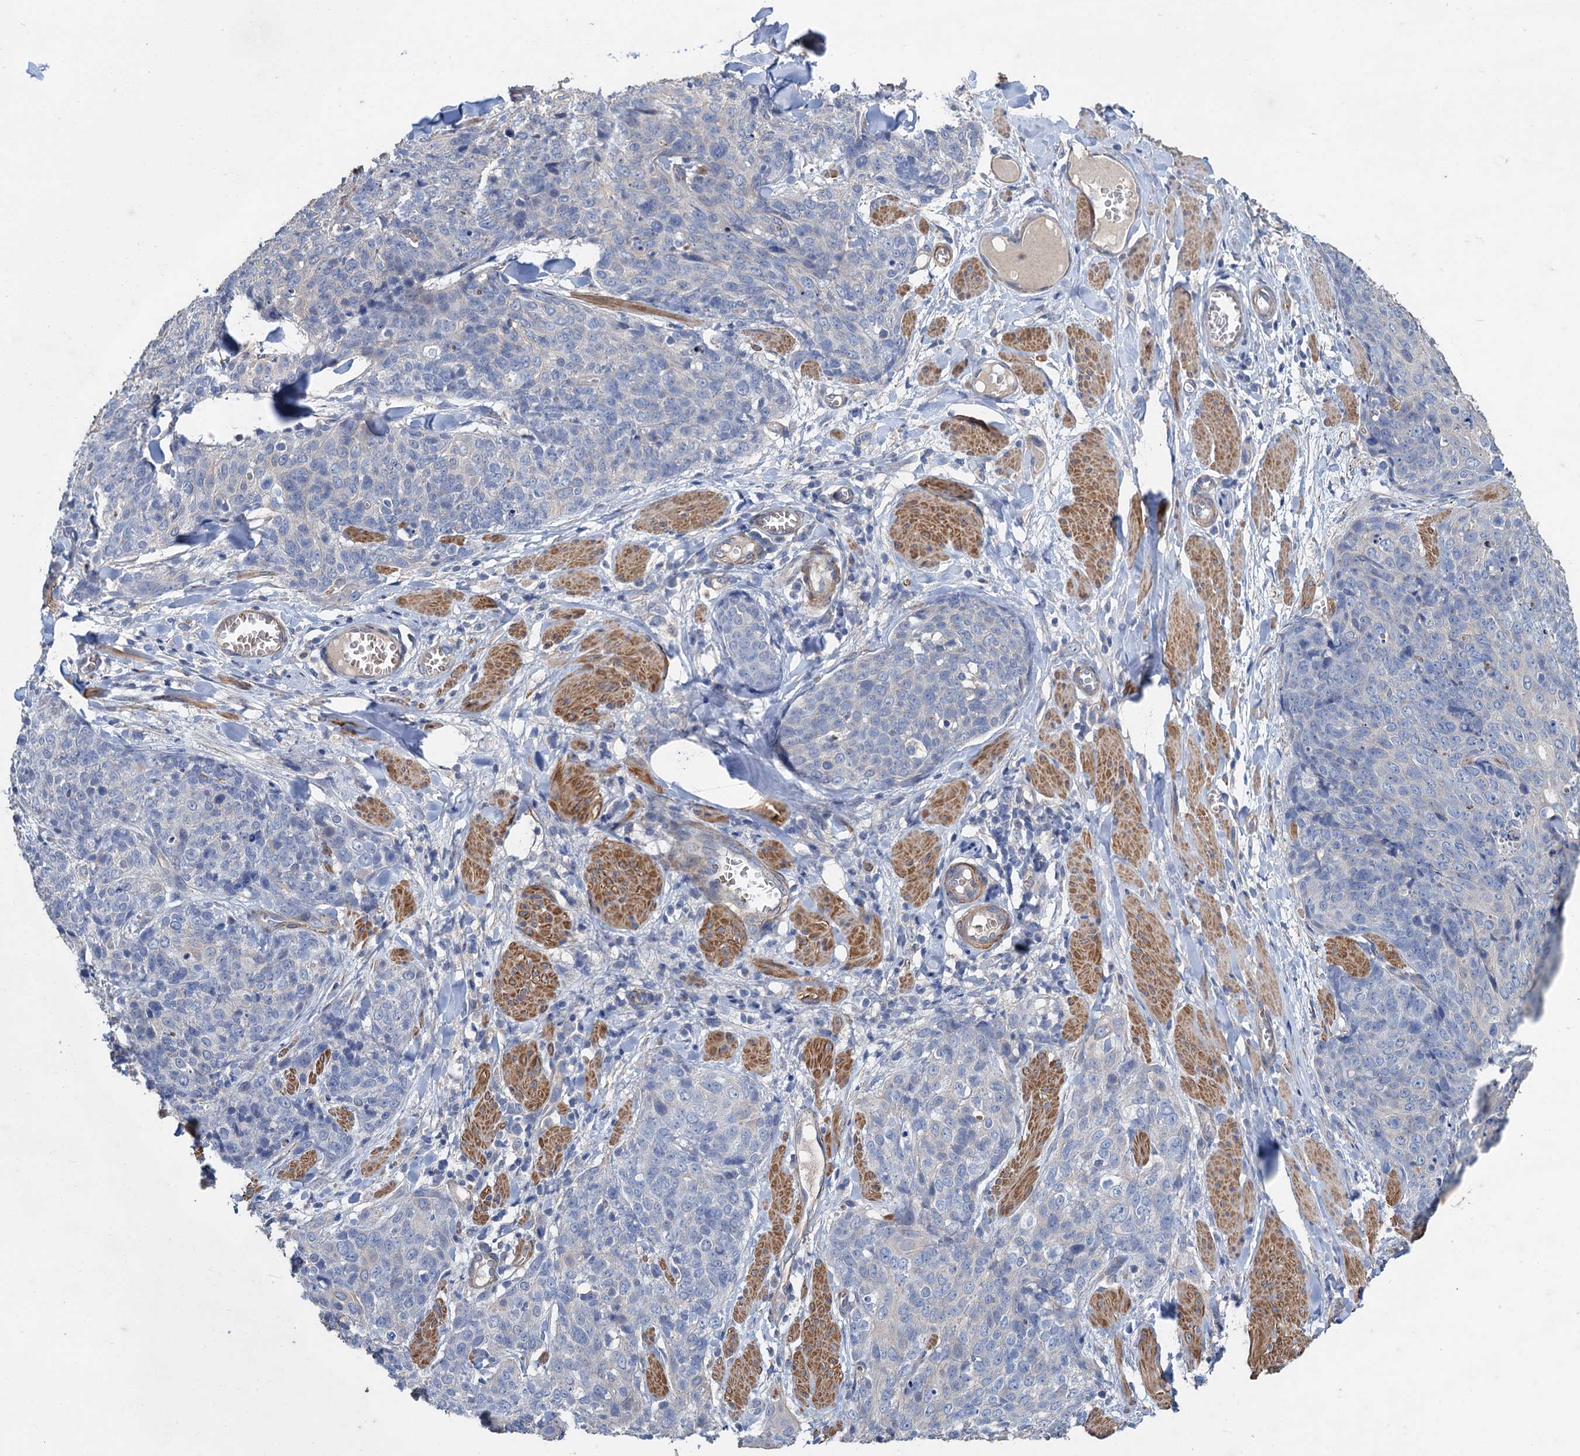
{"staining": {"intensity": "negative", "quantity": "none", "location": "none"}, "tissue": "skin cancer", "cell_type": "Tumor cells", "image_type": "cancer", "snomed": [{"axis": "morphology", "description": "Squamous cell carcinoma, NOS"}, {"axis": "topography", "description": "Skin"}, {"axis": "topography", "description": "Vulva"}], "caption": "Immunohistochemistry (IHC) of human skin cancer displays no expression in tumor cells.", "gene": "SMCO3", "patient": {"sex": "female", "age": 85}}